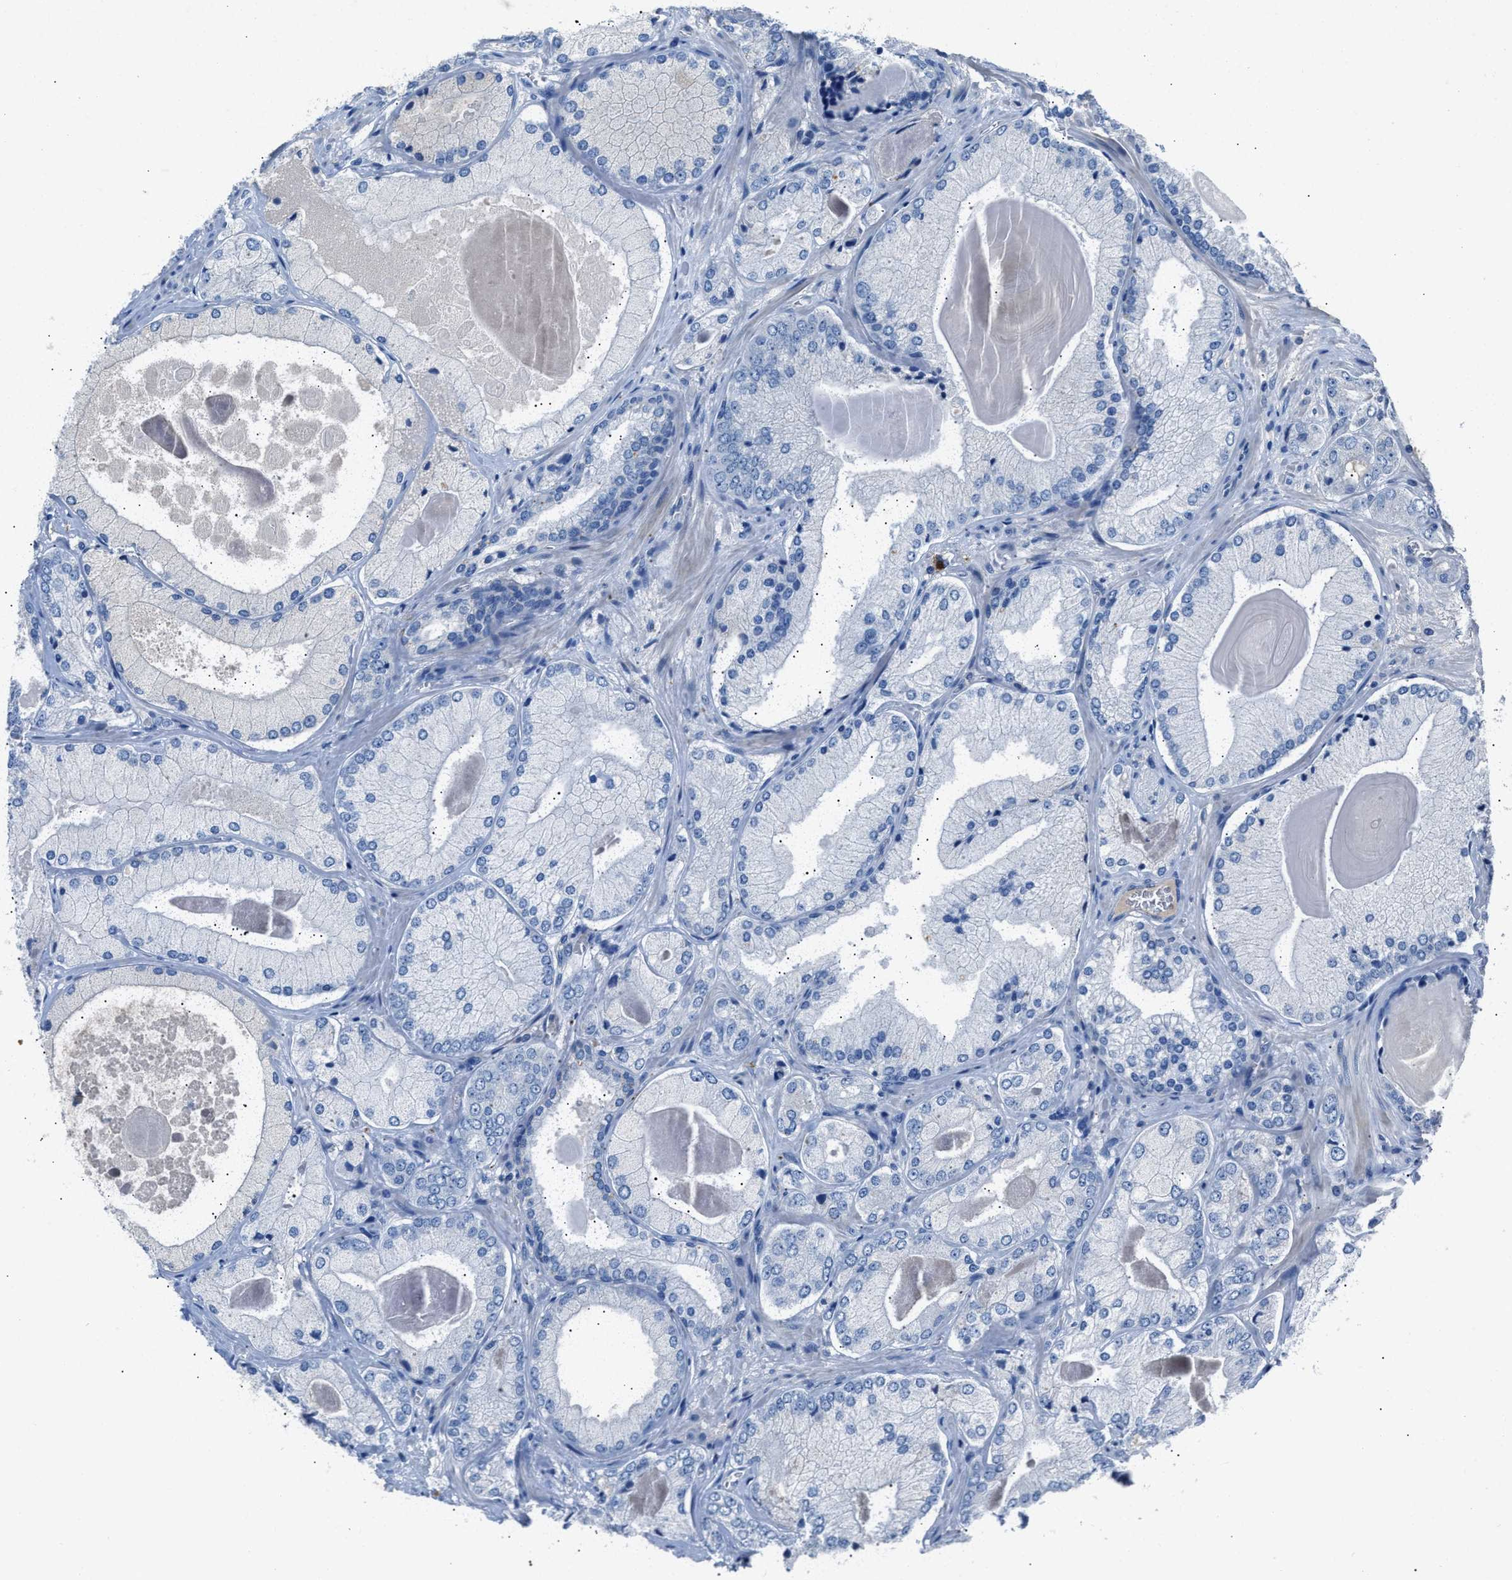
{"staining": {"intensity": "negative", "quantity": "none", "location": "none"}, "tissue": "prostate cancer", "cell_type": "Tumor cells", "image_type": "cancer", "snomed": [{"axis": "morphology", "description": "Adenocarcinoma, Low grade"}, {"axis": "topography", "description": "Prostate"}], "caption": "An IHC image of prostate cancer (adenocarcinoma (low-grade)) is shown. There is no staining in tumor cells of prostate cancer (adenocarcinoma (low-grade)).", "gene": "DNAAF5", "patient": {"sex": "male", "age": 65}}